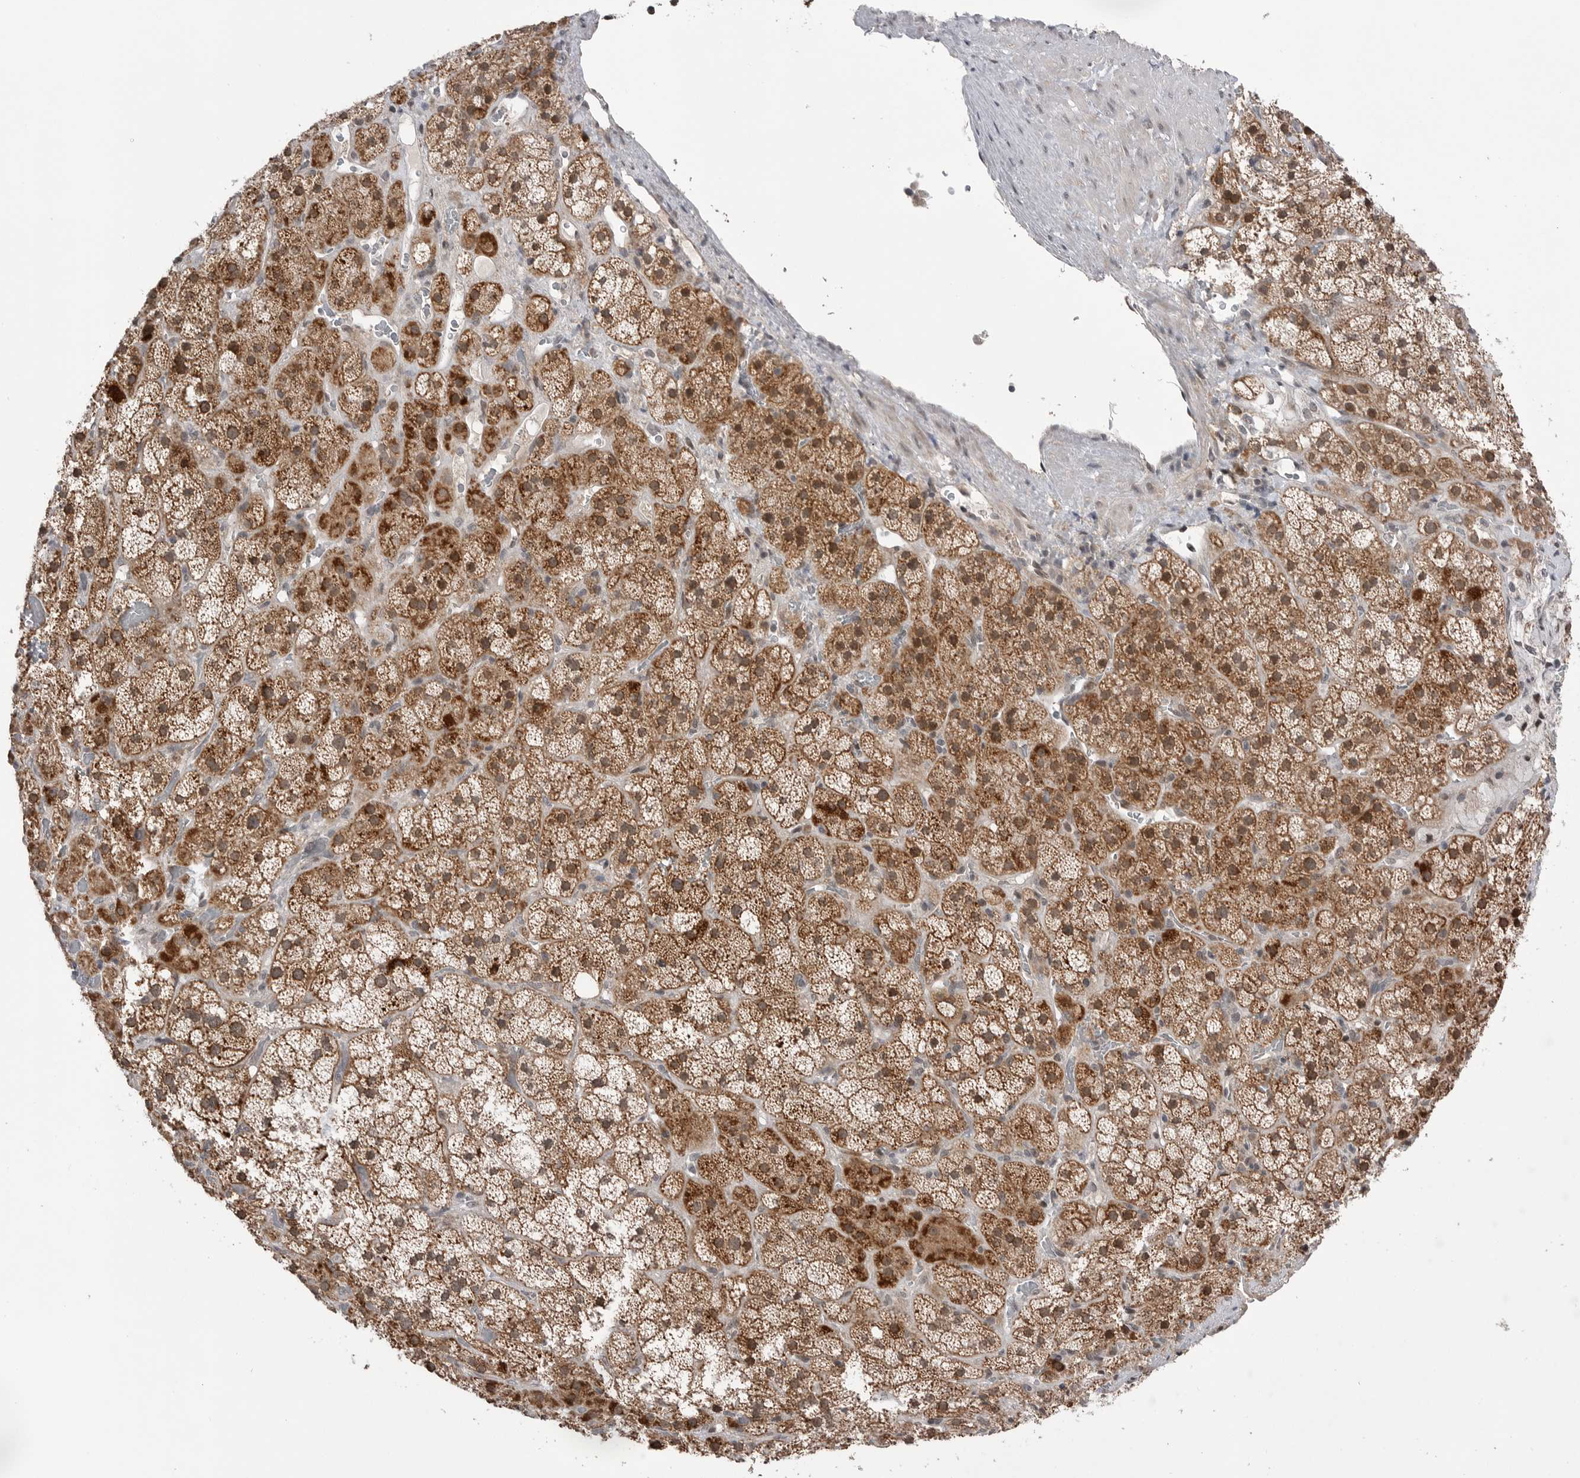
{"staining": {"intensity": "moderate", "quantity": ">75%", "location": "cytoplasmic/membranous,nuclear"}, "tissue": "adrenal gland", "cell_type": "Glandular cells", "image_type": "normal", "snomed": [{"axis": "morphology", "description": "Normal tissue, NOS"}, {"axis": "topography", "description": "Adrenal gland"}], "caption": "Immunohistochemical staining of unremarkable human adrenal gland demonstrates >75% levels of moderate cytoplasmic/membranous,nuclear protein positivity in about >75% of glandular cells. (DAB IHC, brown staining for protein, blue staining for nuclei).", "gene": "NTAQ1", "patient": {"sex": "male", "age": 57}}